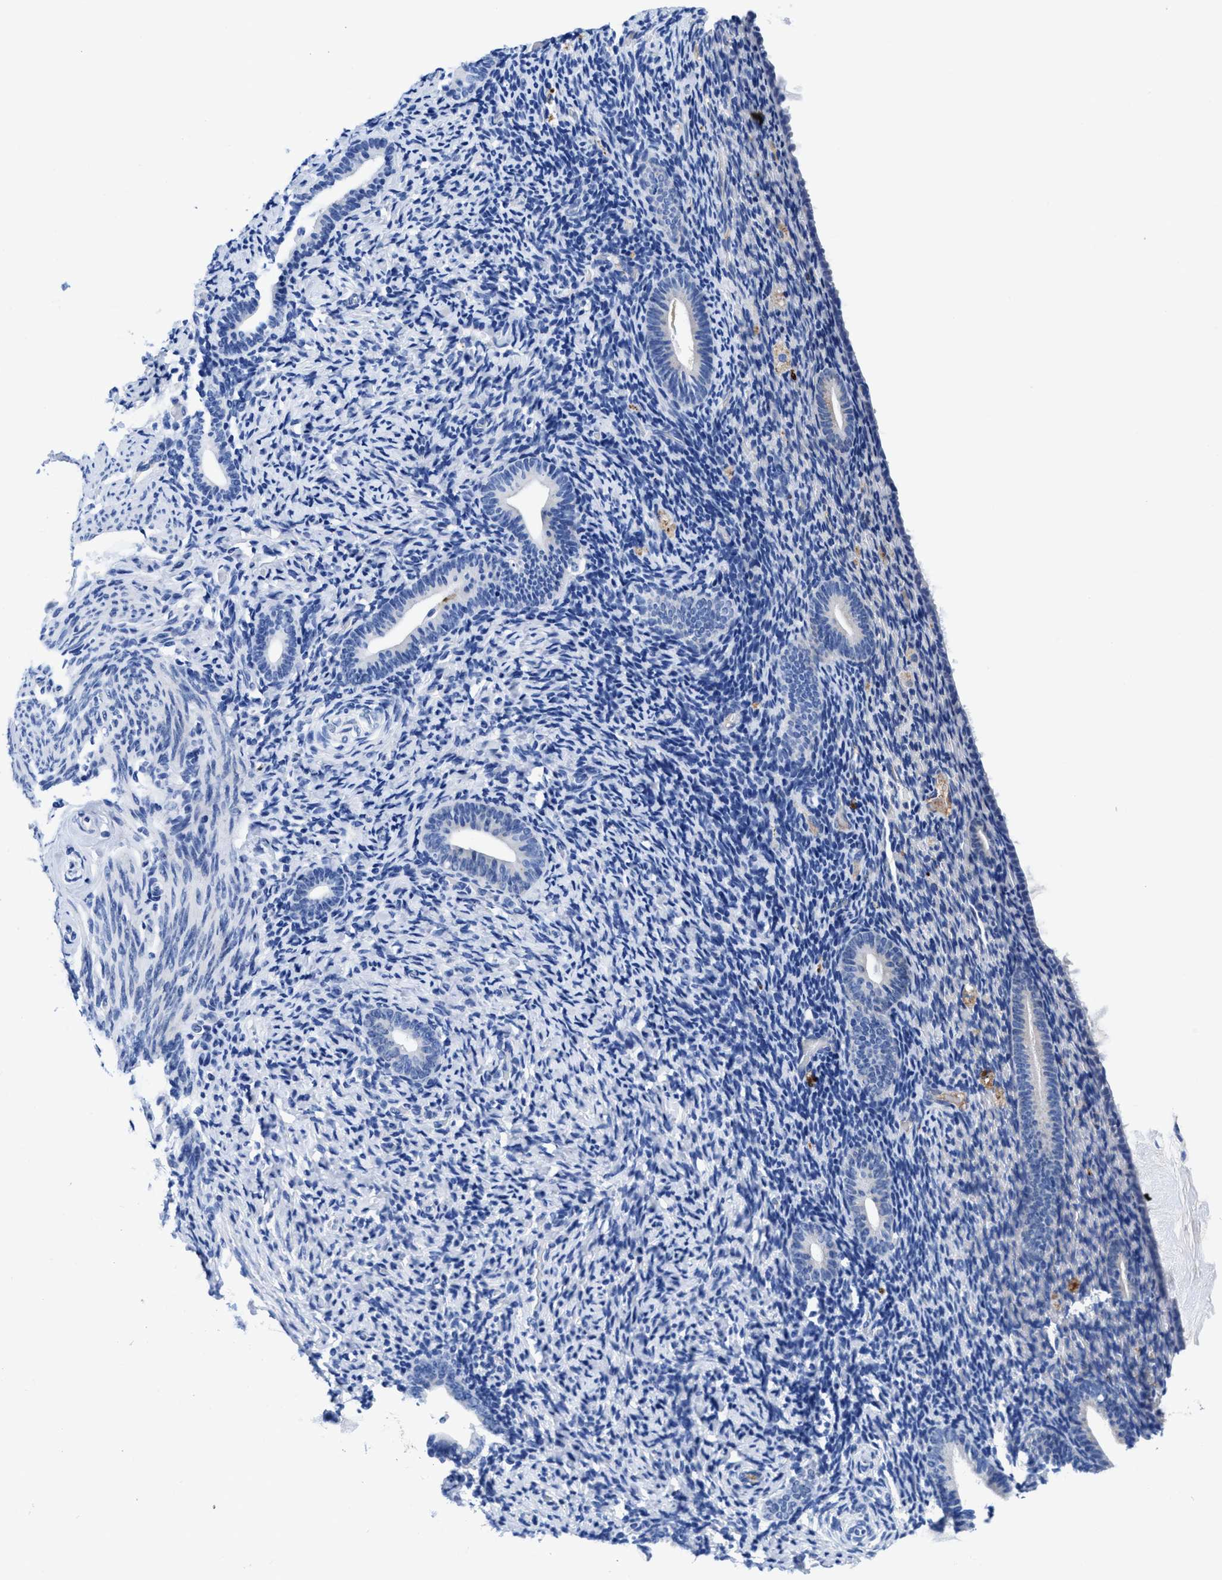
{"staining": {"intensity": "negative", "quantity": "none", "location": "none"}, "tissue": "endometrium", "cell_type": "Cells in endometrial stroma", "image_type": "normal", "snomed": [{"axis": "morphology", "description": "Normal tissue, NOS"}, {"axis": "topography", "description": "Endometrium"}], "caption": "Endometrium stained for a protein using immunohistochemistry displays no staining cells in endometrial stroma.", "gene": "DHRS13", "patient": {"sex": "female", "age": 51}}